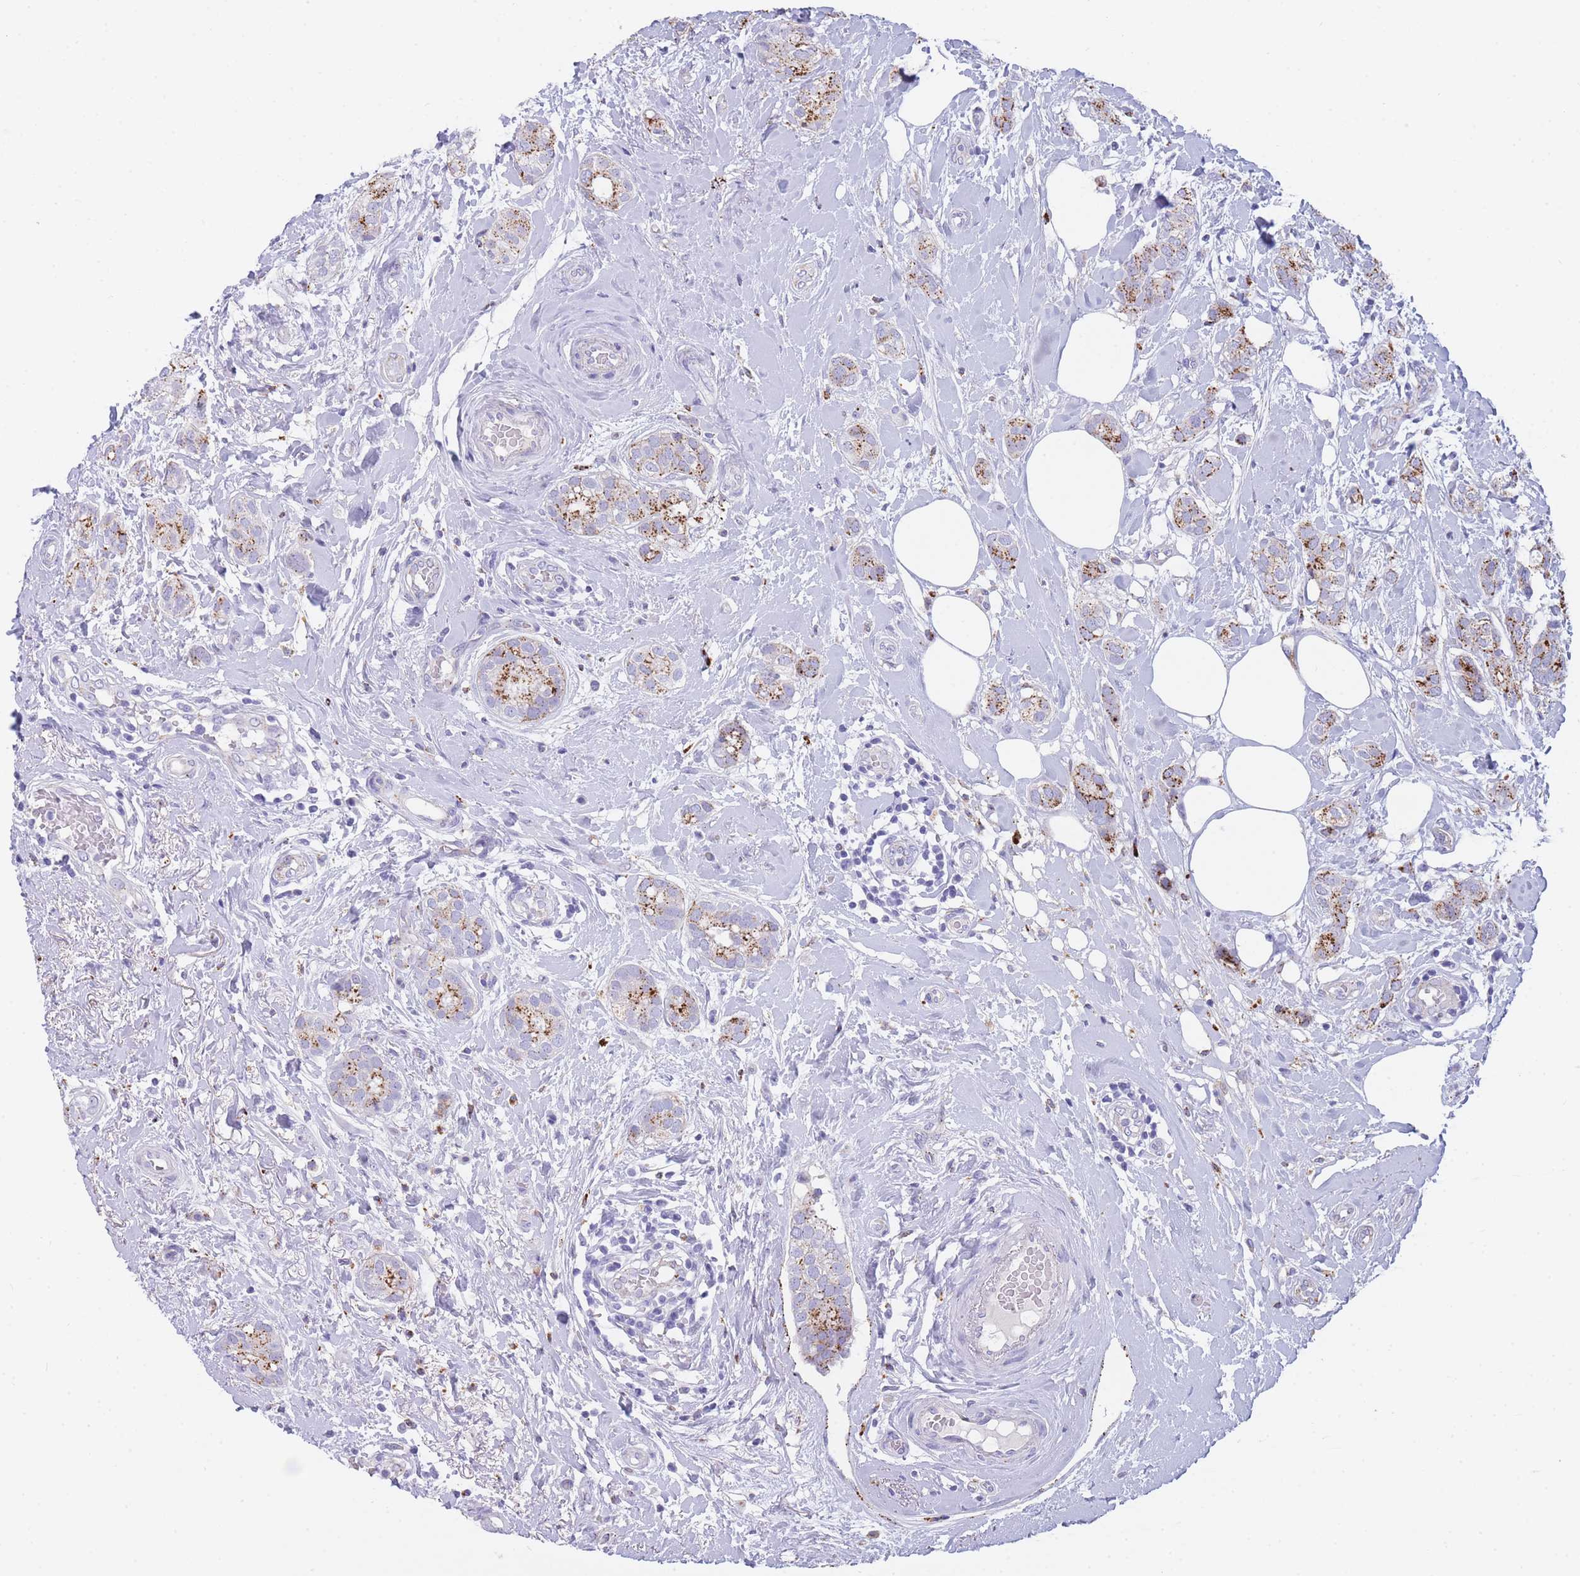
{"staining": {"intensity": "moderate", "quantity": "<25%", "location": "cytoplasmic/membranous"}, "tissue": "breast cancer", "cell_type": "Tumor cells", "image_type": "cancer", "snomed": [{"axis": "morphology", "description": "Duct carcinoma"}, {"axis": "topography", "description": "Breast"}], "caption": "An image of human breast intraductal carcinoma stained for a protein shows moderate cytoplasmic/membranous brown staining in tumor cells.", "gene": "GAA", "patient": {"sex": "female", "age": 73}}